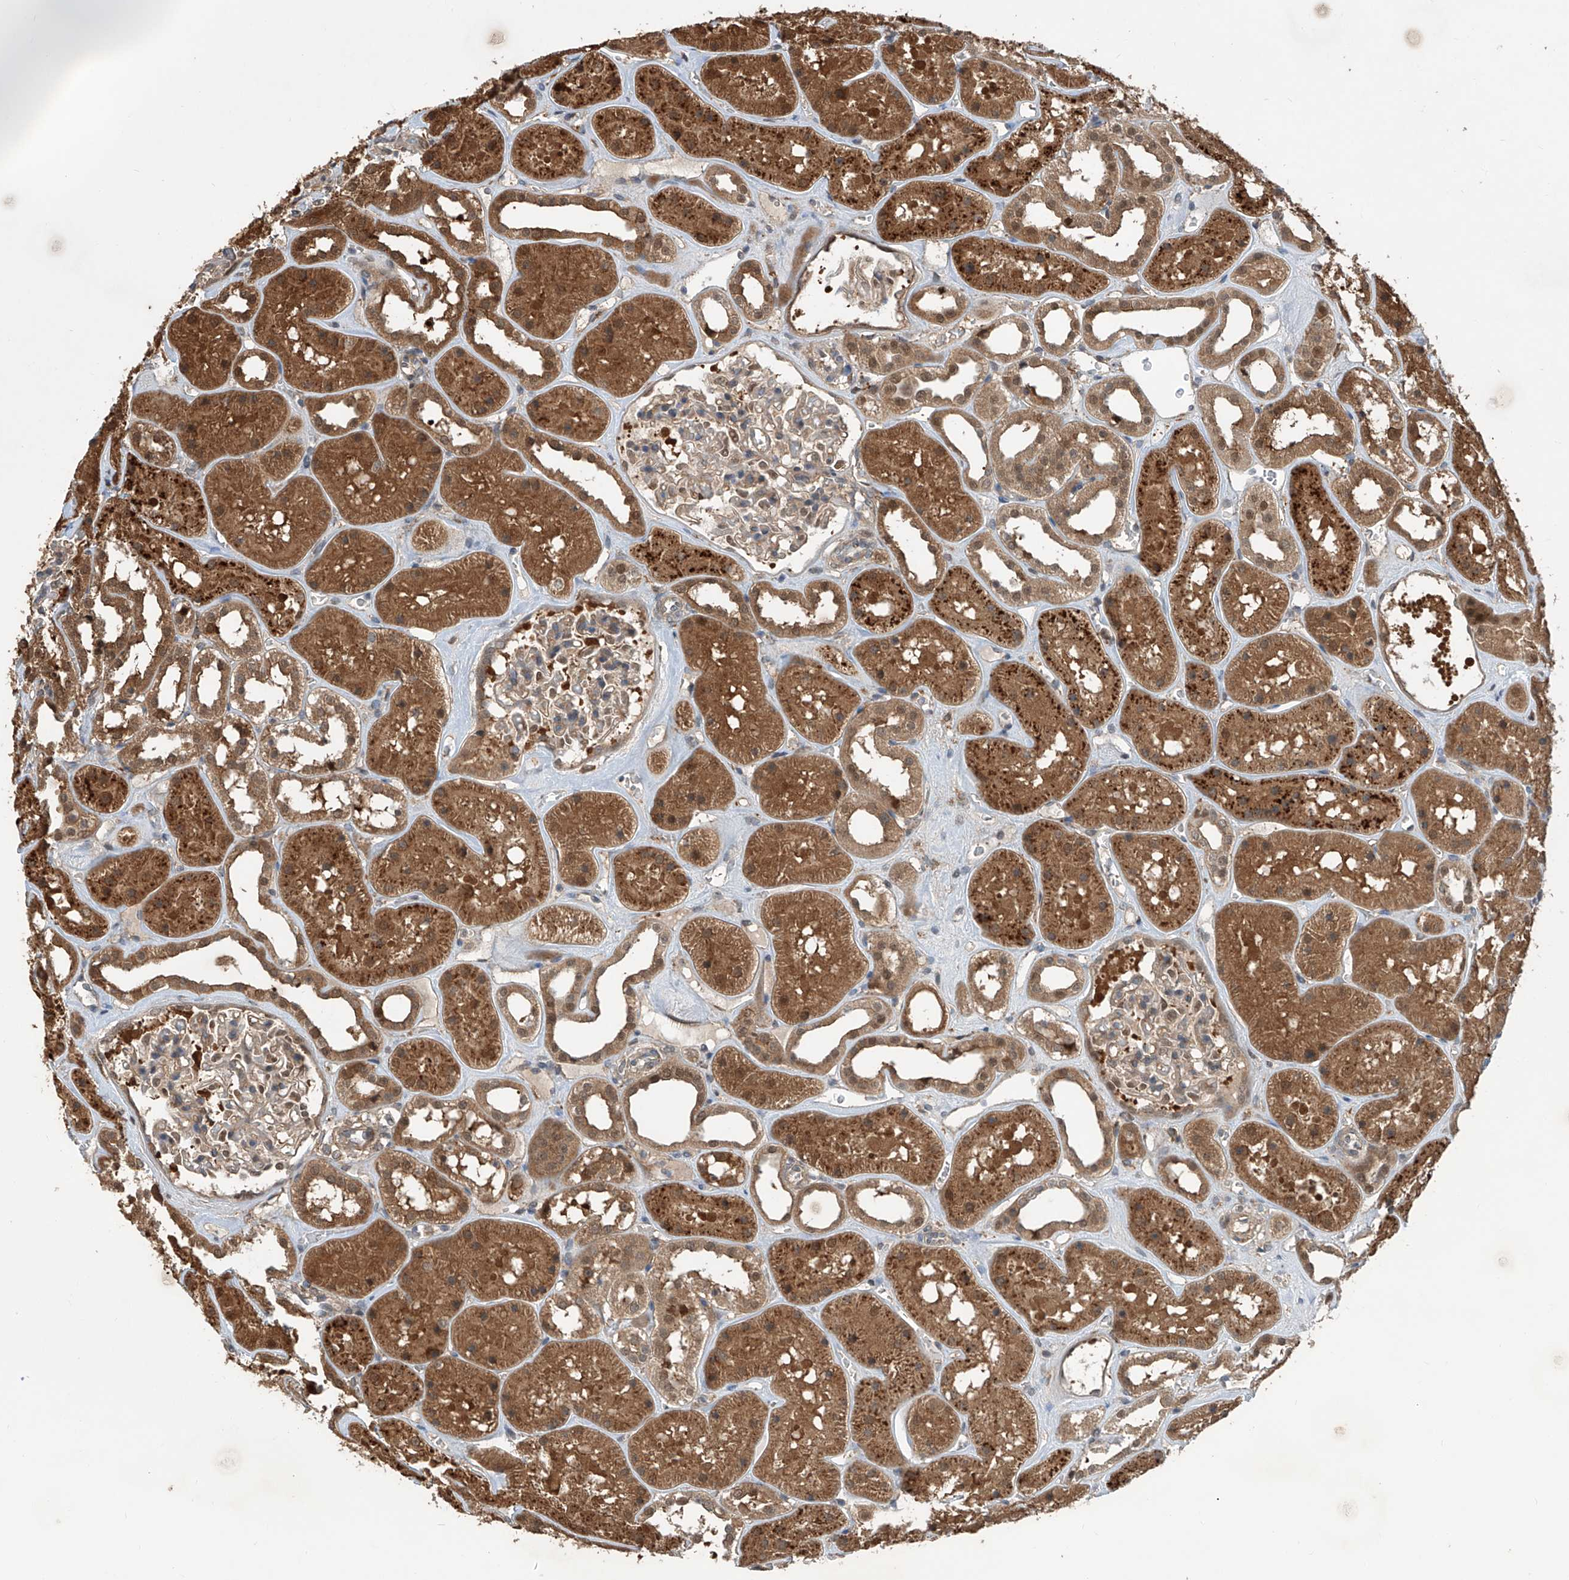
{"staining": {"intensity": "moderate", "quantity": "25%-75%", "location": "cytoplasmic/membranous,nuclear"}, "tissue": "kidney", "cell_type": "Cells in glomeruli", "image_type": "normal", "snomed": [{"axis": "morphology", "description": "Normal tissue, NOS"}, {"axis": "topography", "description": "Kidney"}], "caption": "Immunohistochemical staining of unremarkable kidney shows medium levels of moderate cytoplasmic/membranous,nuclear staining in about 25%-75% of cells in glomeruli. Nuclei are stained in blue.", "gene": "HOXC8", "patient": {"sex": "female", "age": 41}}